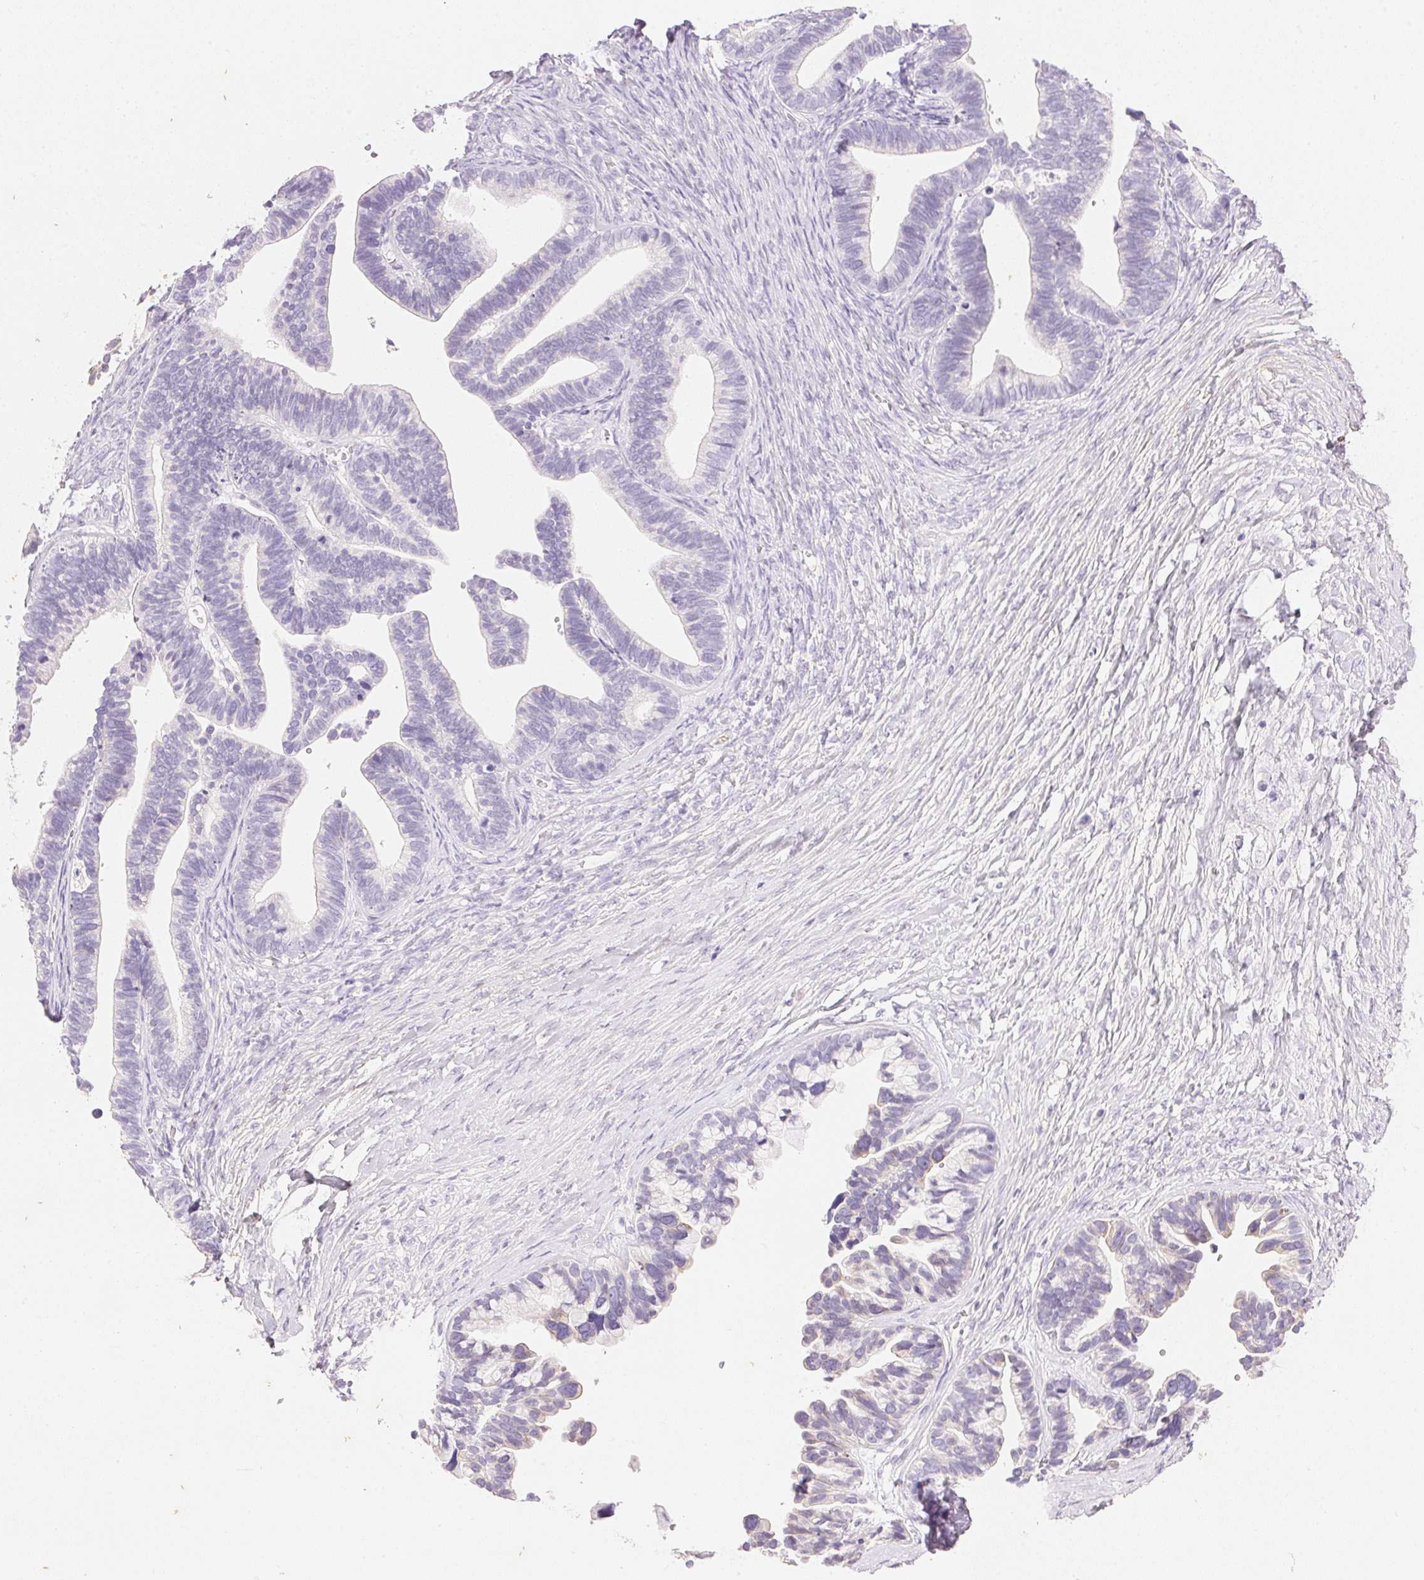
{"staining": {"intensity": "negative", "quantity": "none", "location": "none"}, "tissue": "ovarian cancer", "cell_type": "Tumor cells", "image_type": "cancer", "snomed": [{"axis": "morphology", "description": "Cystadenocarcinoma, serous, NOS"}, {"axis": "topography", "description": "Ovary"}], "caption": "DAB (3,3'-diaminobenzidine) immunohistochemical staining of human serous cystadenocarcinoma (ovarian) shows no significant positivity in tumor cells.", "gene": "KCNE2", "patient": {"sex": "female", "age": 56}}